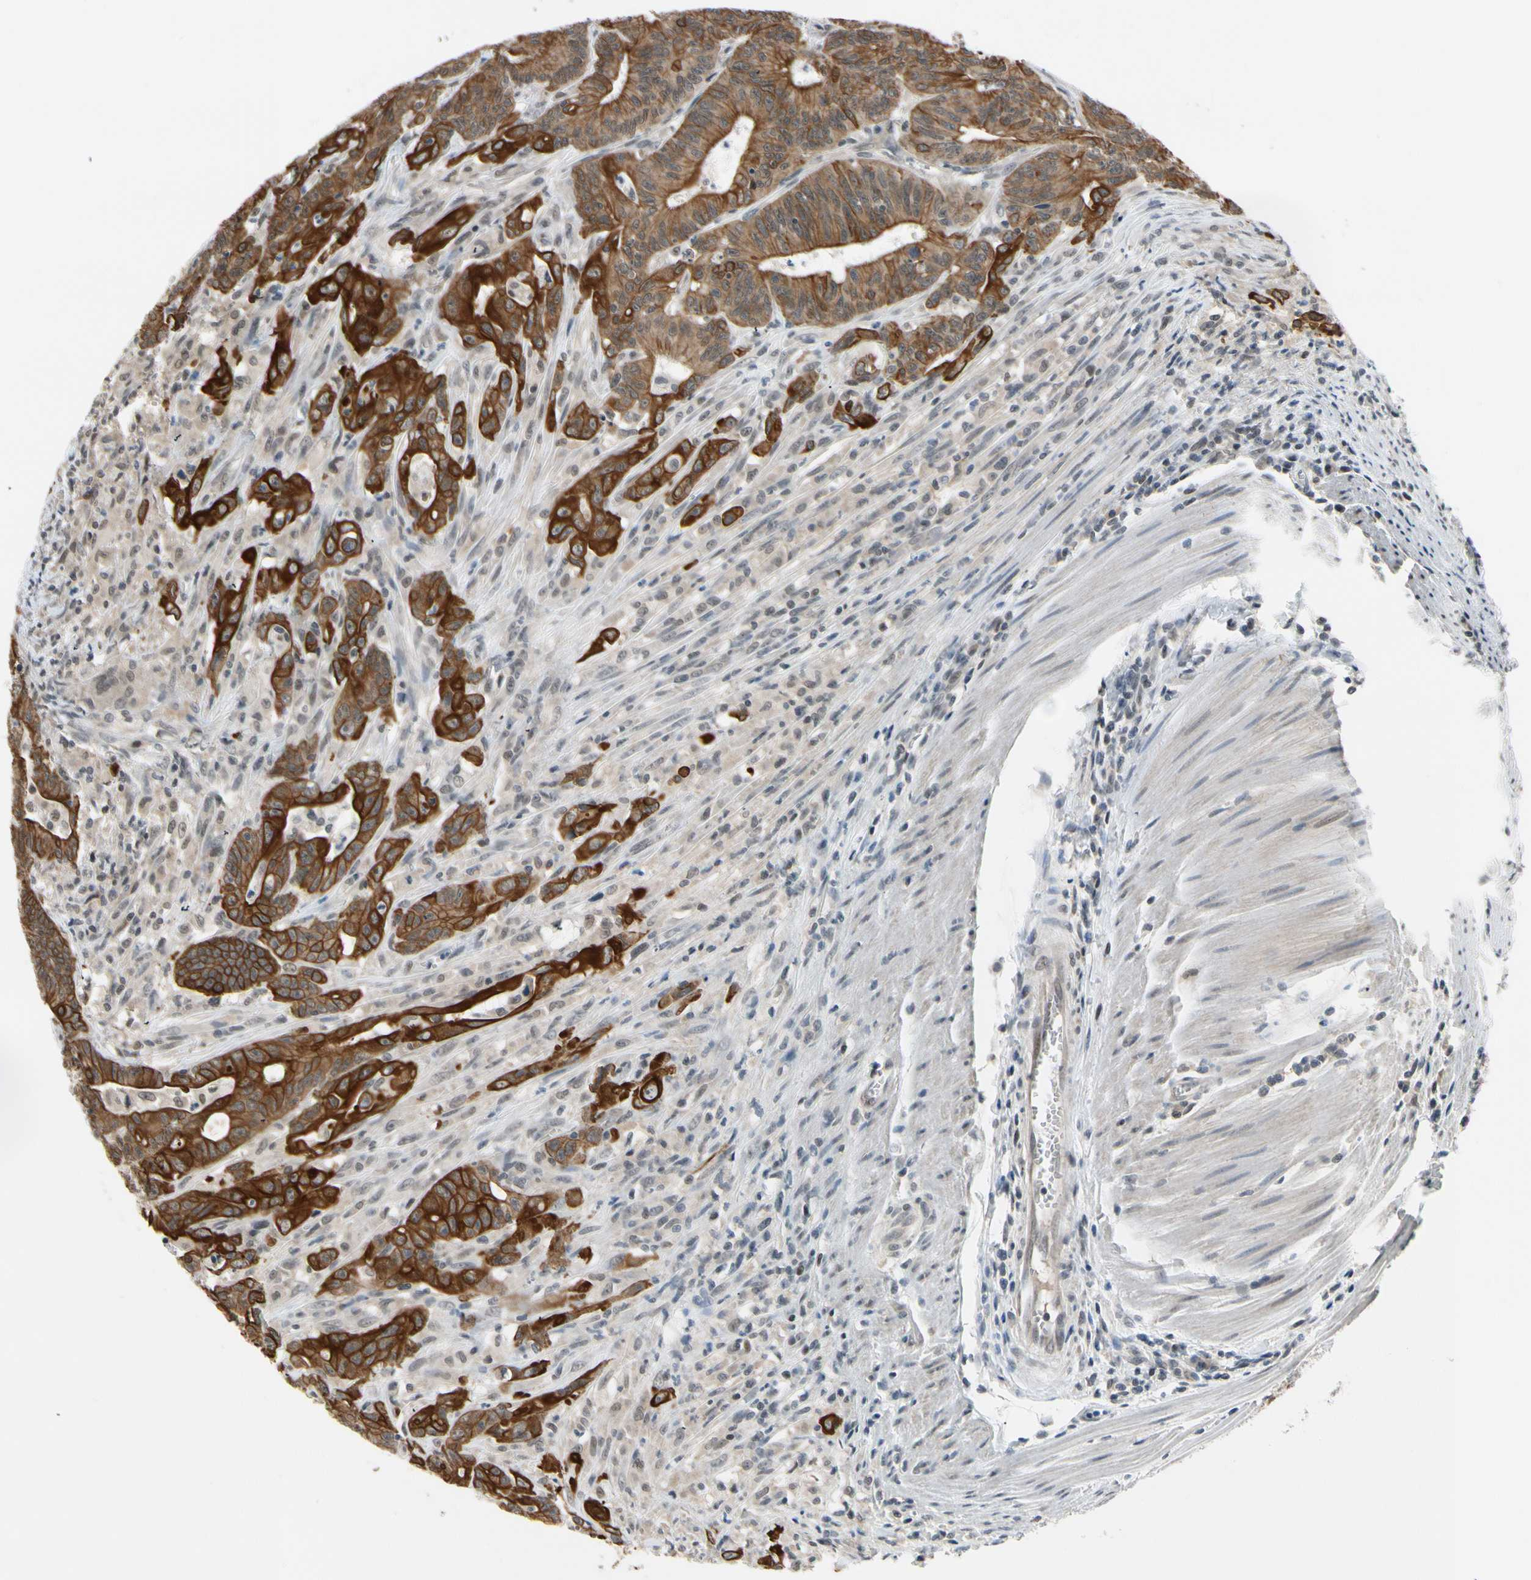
{"staining": {"intensity": "strong", "quantity": ">75%", "location": "cytoplasmic/membranous"}, "tissue": "colorectal cancer", "cell_type": "Tumor cells", "image_type": "cancer", "snomed": [{"axis": "morphology", "description": "Adenocarcinoma, NOS"}, {"axis": "topography", "description": "Colon"}], "caption": "IHC of human colorectal cancer (adenocarcinoma) exhibits high levels of strong cytoplasmic/membranous staining in approximately >75% of tumor cells. Nuclei are stained in blue.", "gene": "TAF12", "patient": {"sex": "male", "age": 45}}